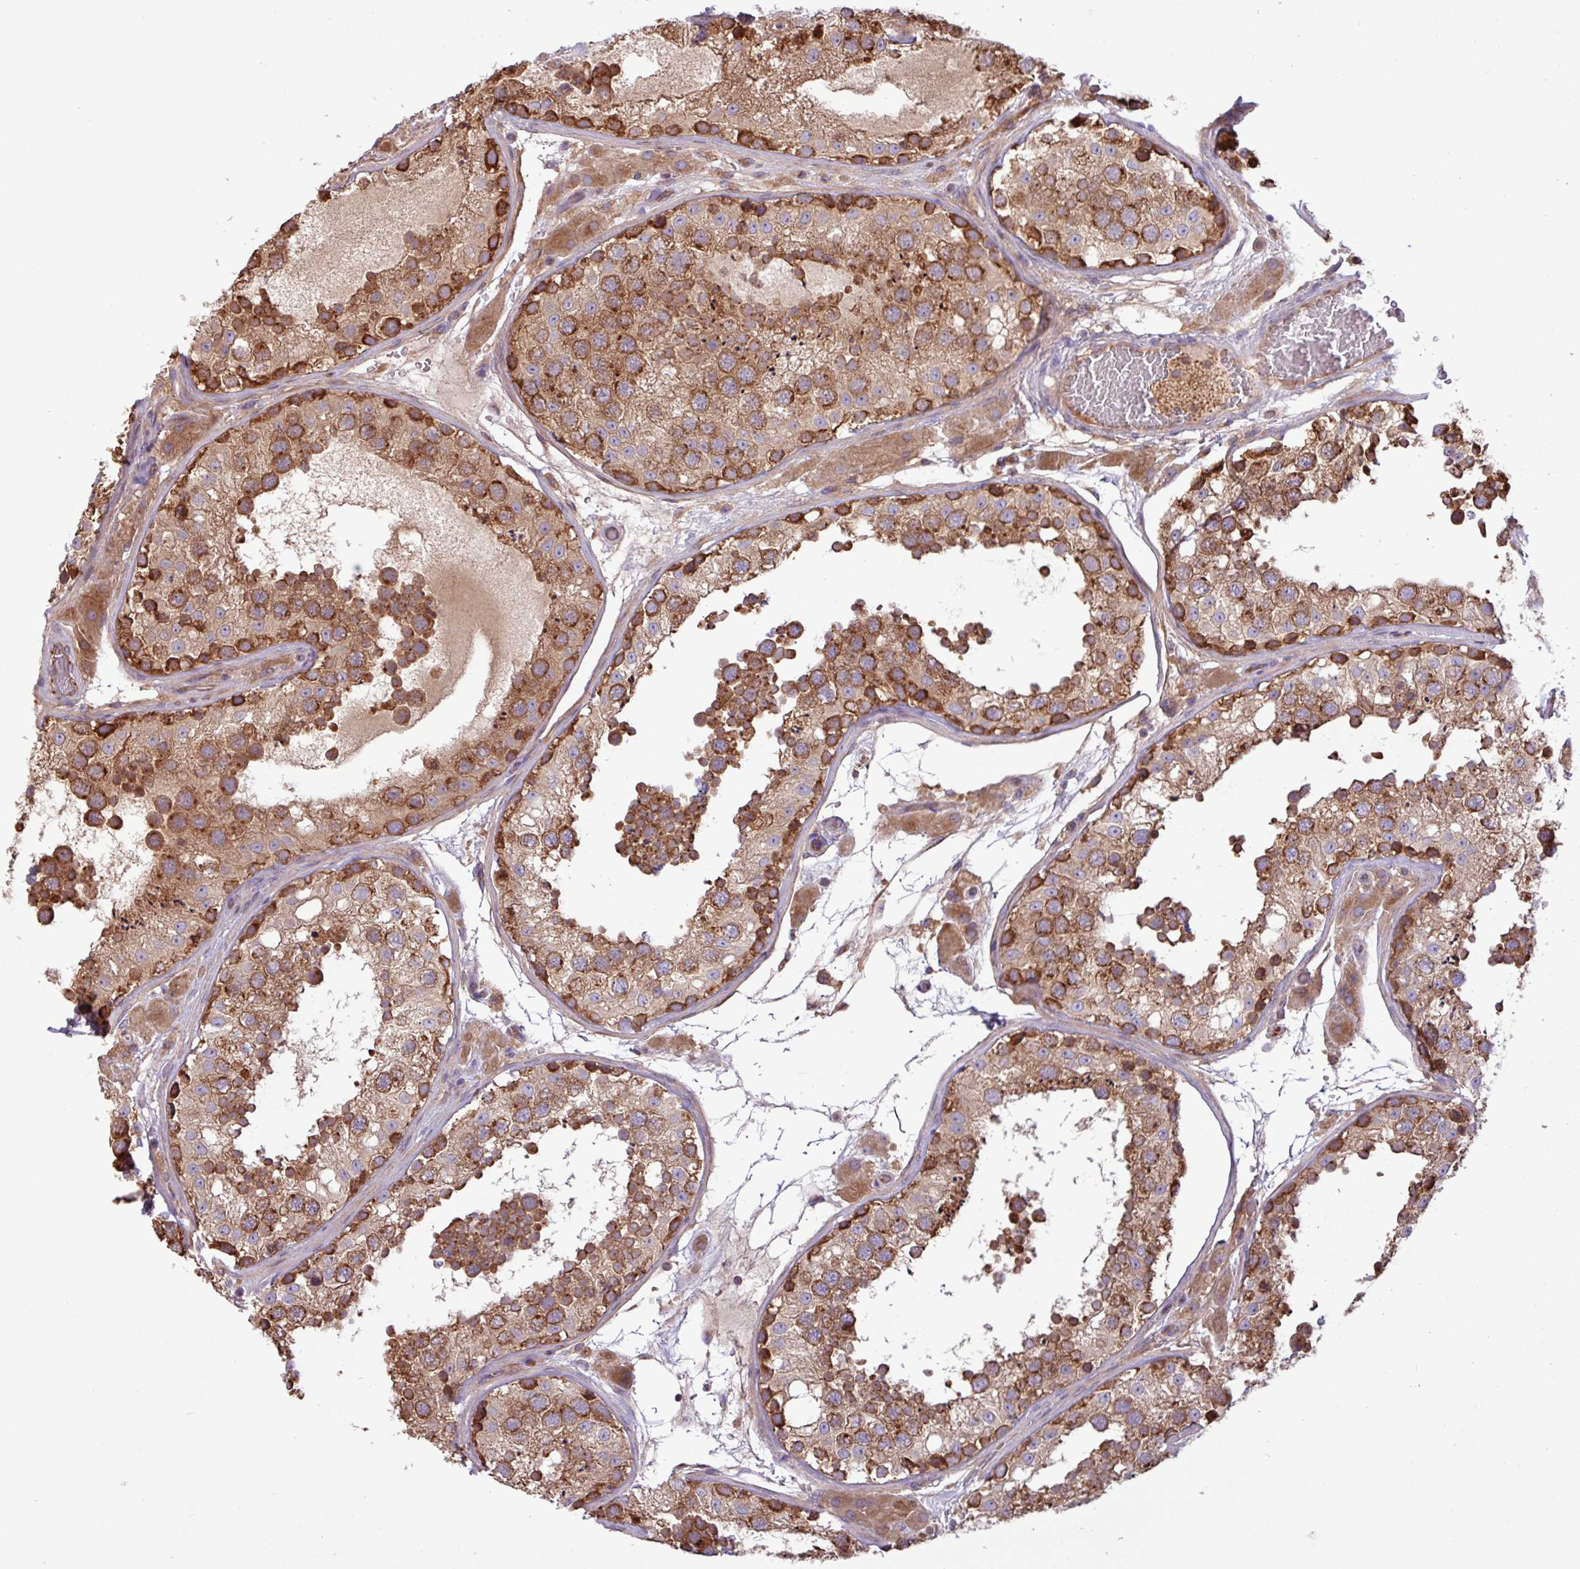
{"staining": {"intensity": "strong", "quantity": ">75%", "location": "cytoplasmic/membranous"}, "tissue": "testis", "cell_type": "Cells in seminiferous ducts", "image_type": "normal", "snomed": [{"axis": "morphology", "description": "Normal tissue, NOS"}, {"axis": "topography", "description": "Testis"}], "caption": "Immunohistochemical staining of benign human testis shows high levels of strong cytoplasmic/membranous positivity in approximately >75% of cells in seminiferous ducts.", "gene": "RAB19", "patient": {"sex": "male", "age": 26}}